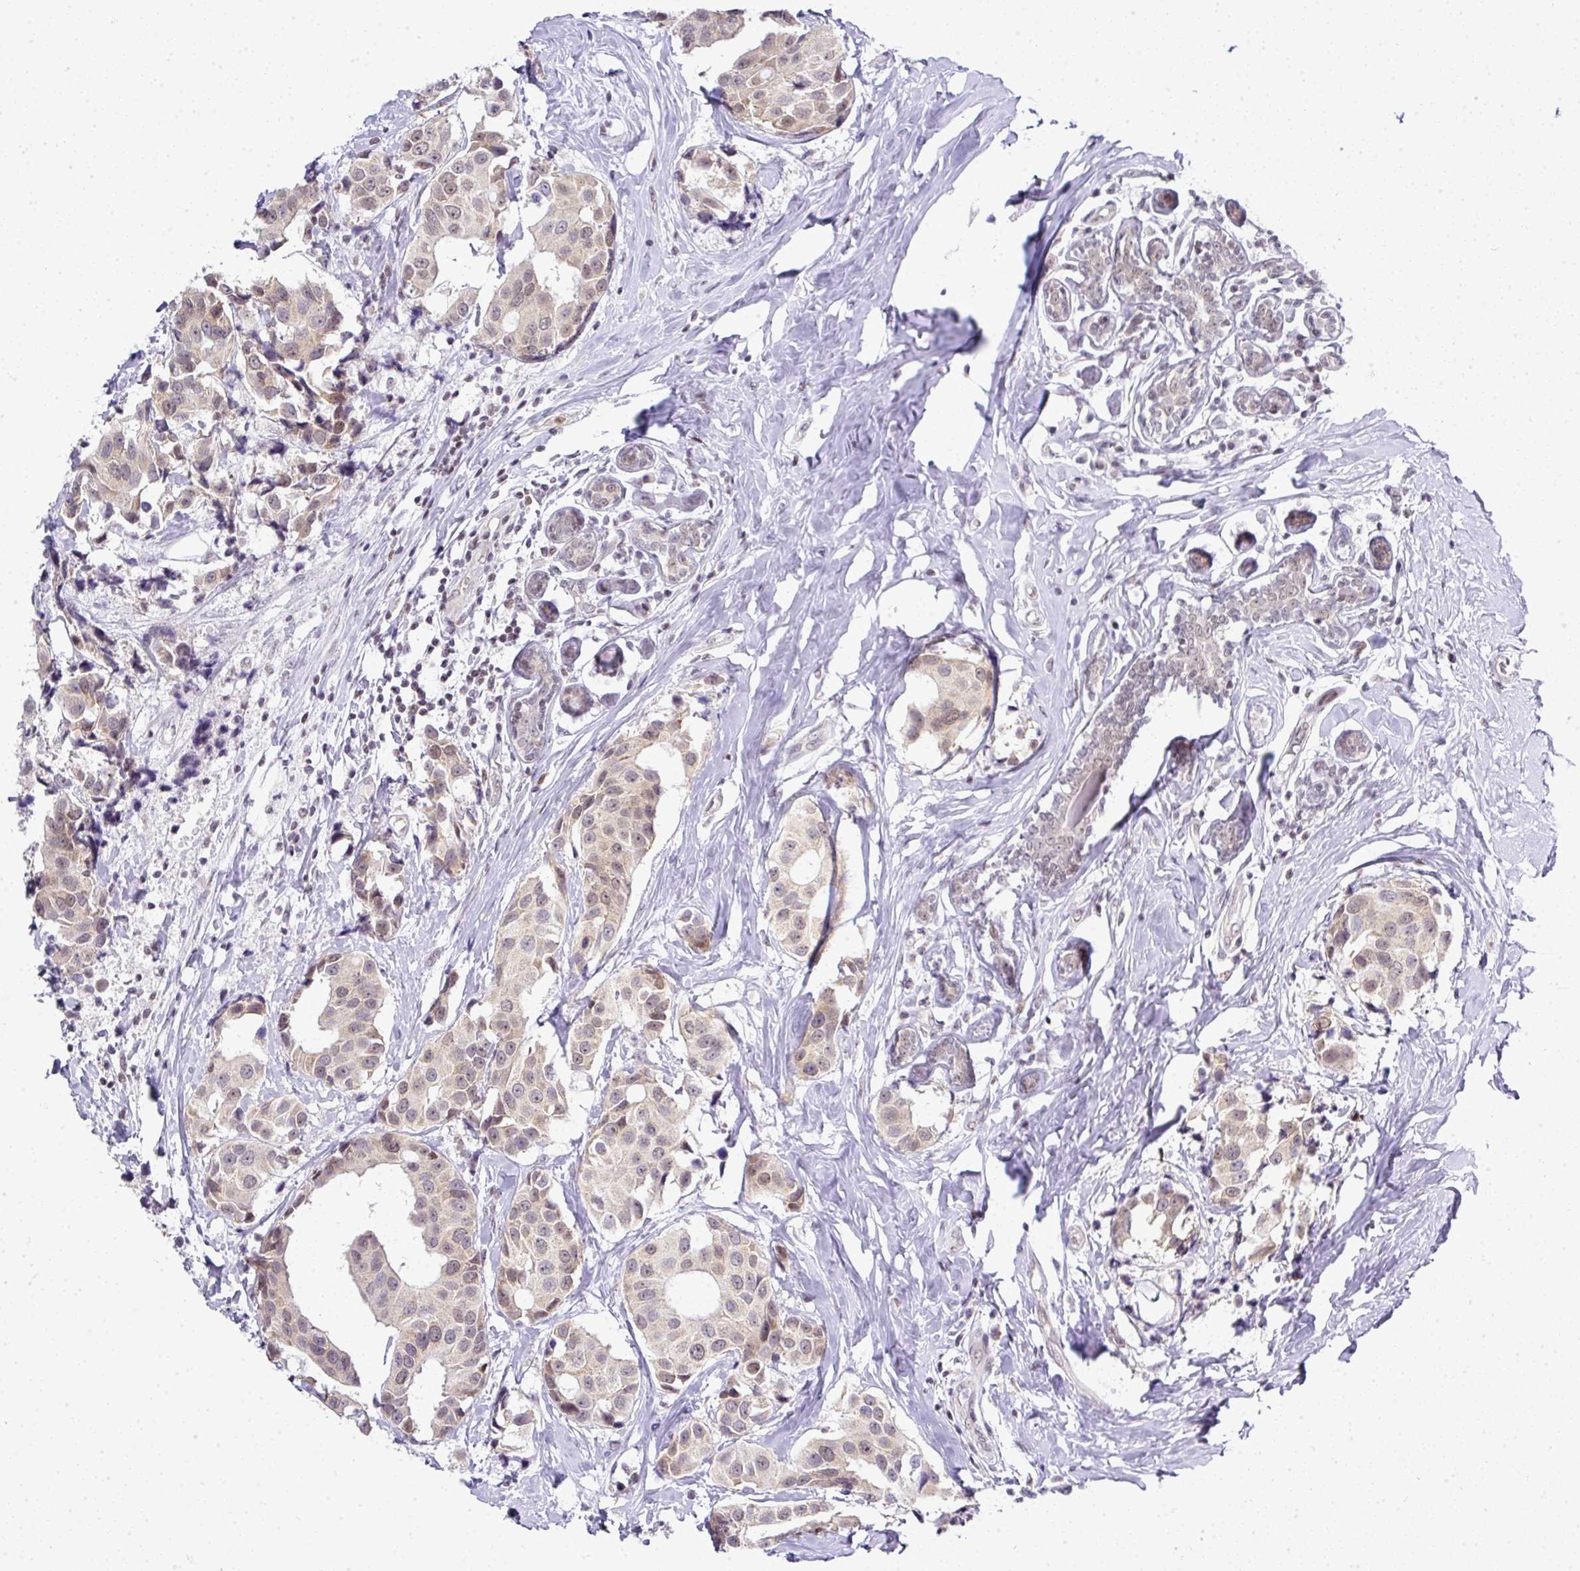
{"staining": {"intensity": "weak", "quantity": "25%-75%", "location": "cytoplasmic/membranous,nuclear"}, "tissue": "breast cancer", "cell_type": "Tumor cells", "image_type": "cancer", "snomed": [{"axis": "morphology", "description": "Normal tissue, NOS"}, {"axis": "morphology", "description": "Duct carcinoma"}, {"axis": "topography", "description": "Breast"}], "caption": "Immunohistochemical staining of human breast invasive ductal carcinoma exhibits weak cytoplasmic/membranous and nuclear protein staining in approximately 25%-75% of tumor cells.", "gene": "FAM32A", "patient": {"sex": "female", "age": 39}}